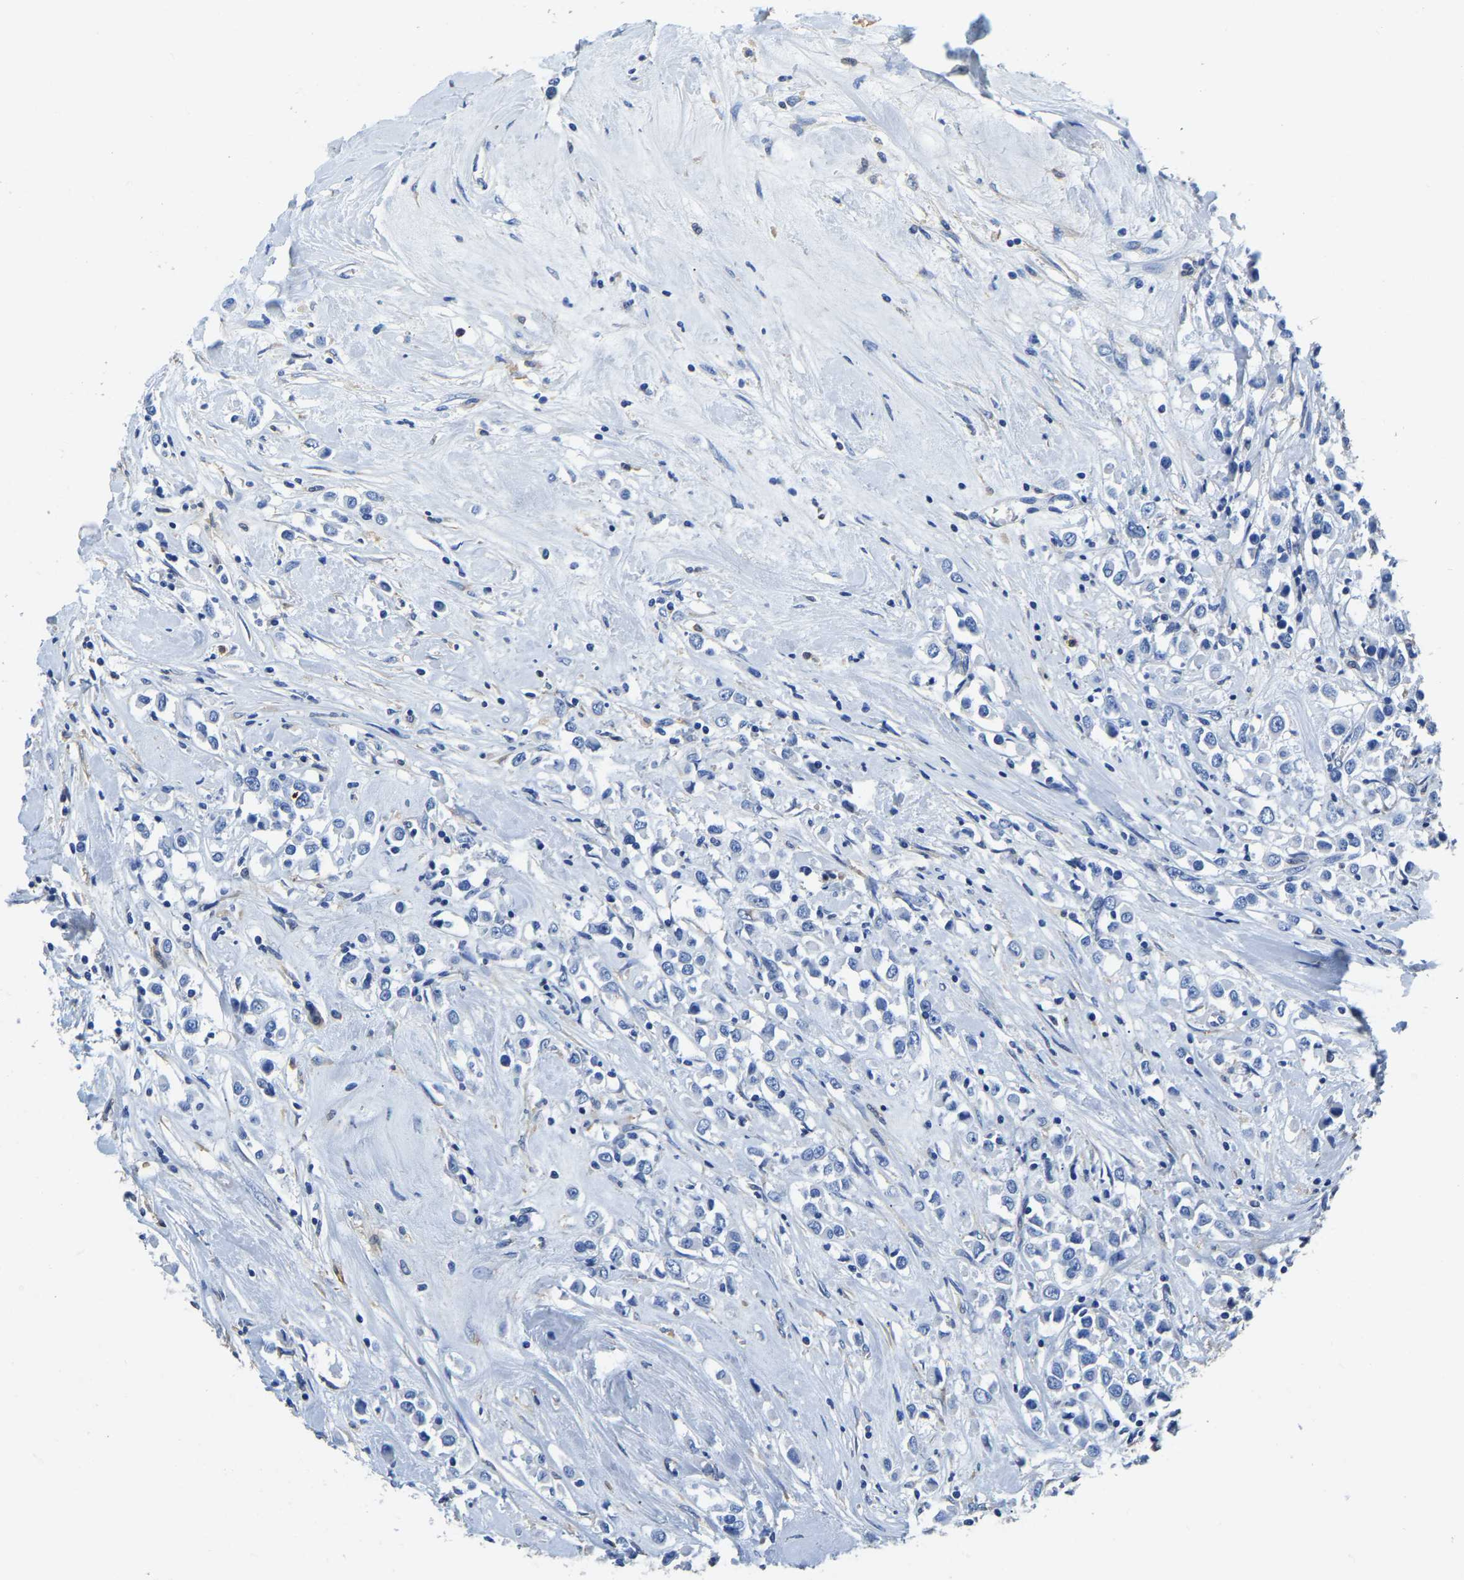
{"staining": {"intensity": "negative", "quantity": "none", "location": "none"}, "tissue": "breast cancer", "cell_type": "Tumor cells", "image_type": "cancer", "snomed": [{"axis": "morphology", "description": "Duct carcinoma"}, {"axis": "topography", "description": "Breast"}], "caption": "Immunohistochemical staining of human breast cancer reveals no significant expression in tumor cells.", "gene": "ZDHHC13", "patient": {"sex": "female", "age": 61}}